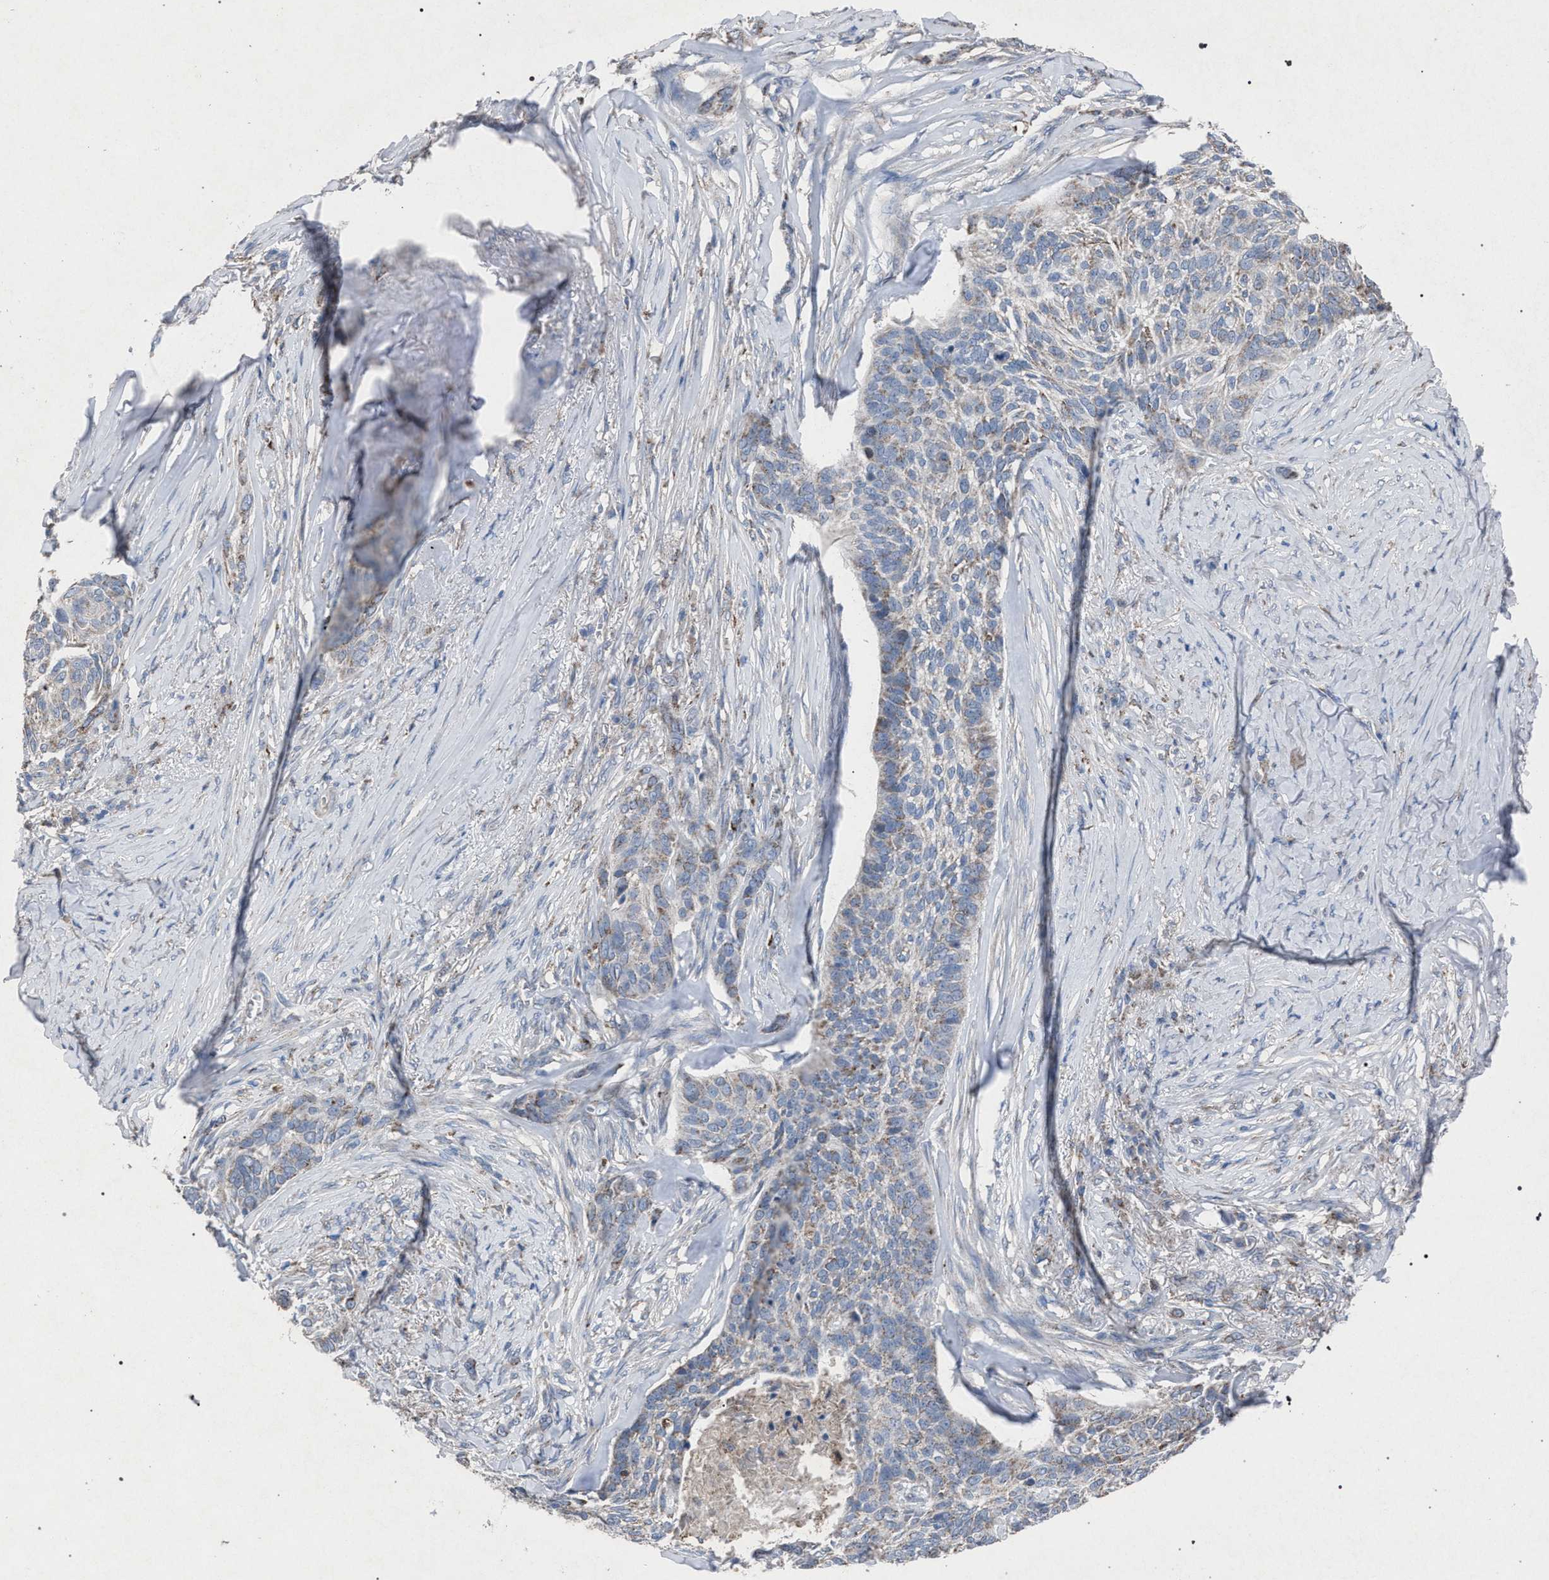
{"staining": {"intensity": "weak", "quantity": "<25%", "location": "cytoplasmic/membranous"}, "tissue": "skin cancer", "cell_type": "Tumor cells", "image_type": "cancer", "snomed": [{"axis": "morphology", "description": "Basal cell carcinoma"}, {"axis": "topography", "description": "Skin"}], "caption": "Skin basal cell carcinoma was stained to show a protein in brown. There is no significant positivity in tumor cells.", "gene": "HSD17B4", "patient": {"sex": "male", "age": 85}}